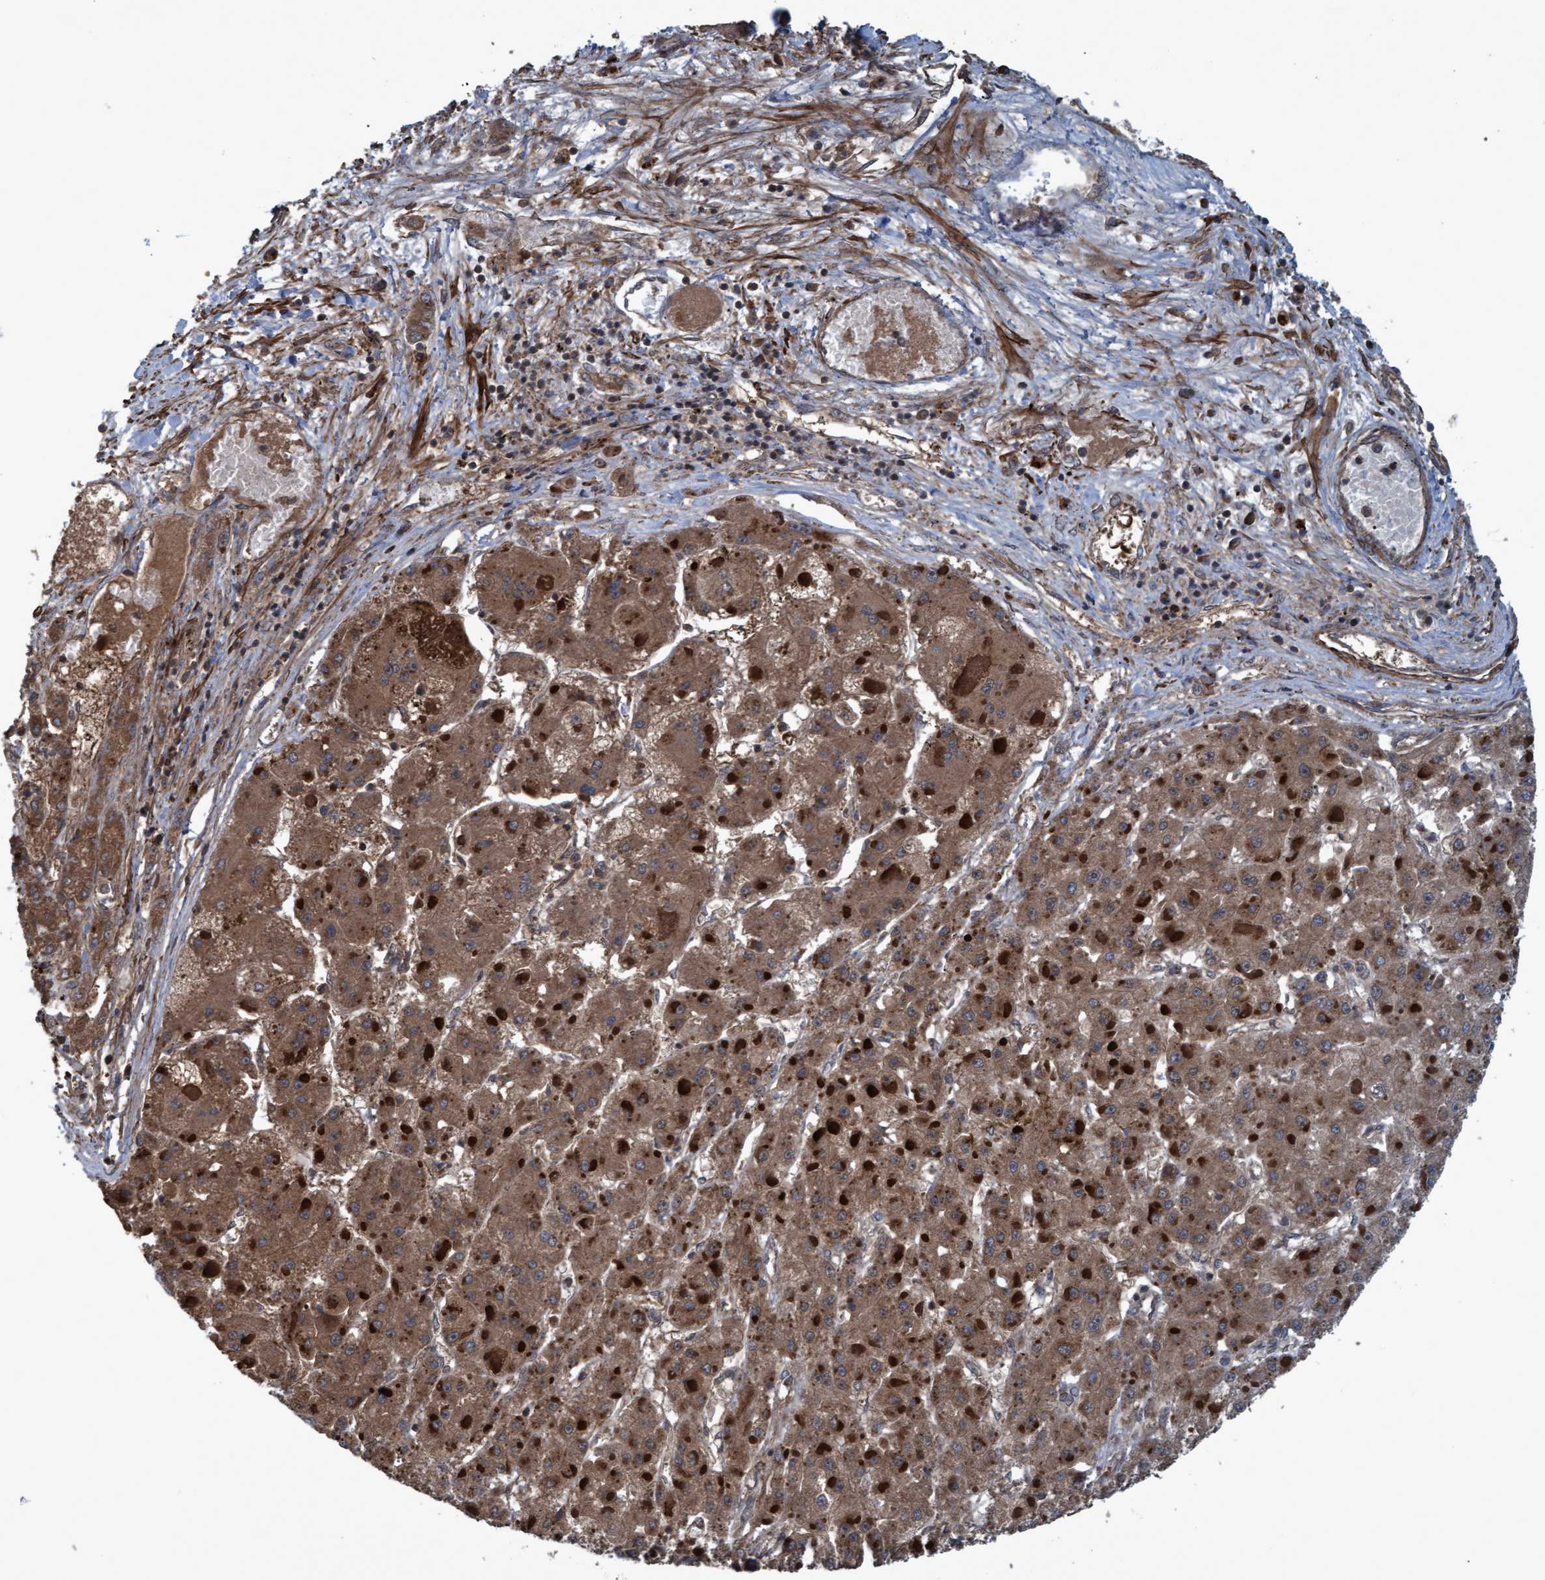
{"staining": {"intensity": "moderate", "quantity": ">75%", "location": "cytoplasmic/membranous"}, "tissue": "liver cancer", "cell_type": "Tumor cells", "image_type": "cancer", "snomed": [{"axis": "morphology", "description": "Carcinoma, Hepatocellular, NOS"}, {"axis": "topography", "description": "Liver"}], "caption": "A high-resolution micrograph shows IHC staining of hepatocellular carcinoma (liver), which reveals moderate cytoplasmic/membranous staining in approximately >75% of tumor cells. Nuclei are stained in blue.", "gene": "GGT6", "patient": {"sex": "female", "age": 73}}